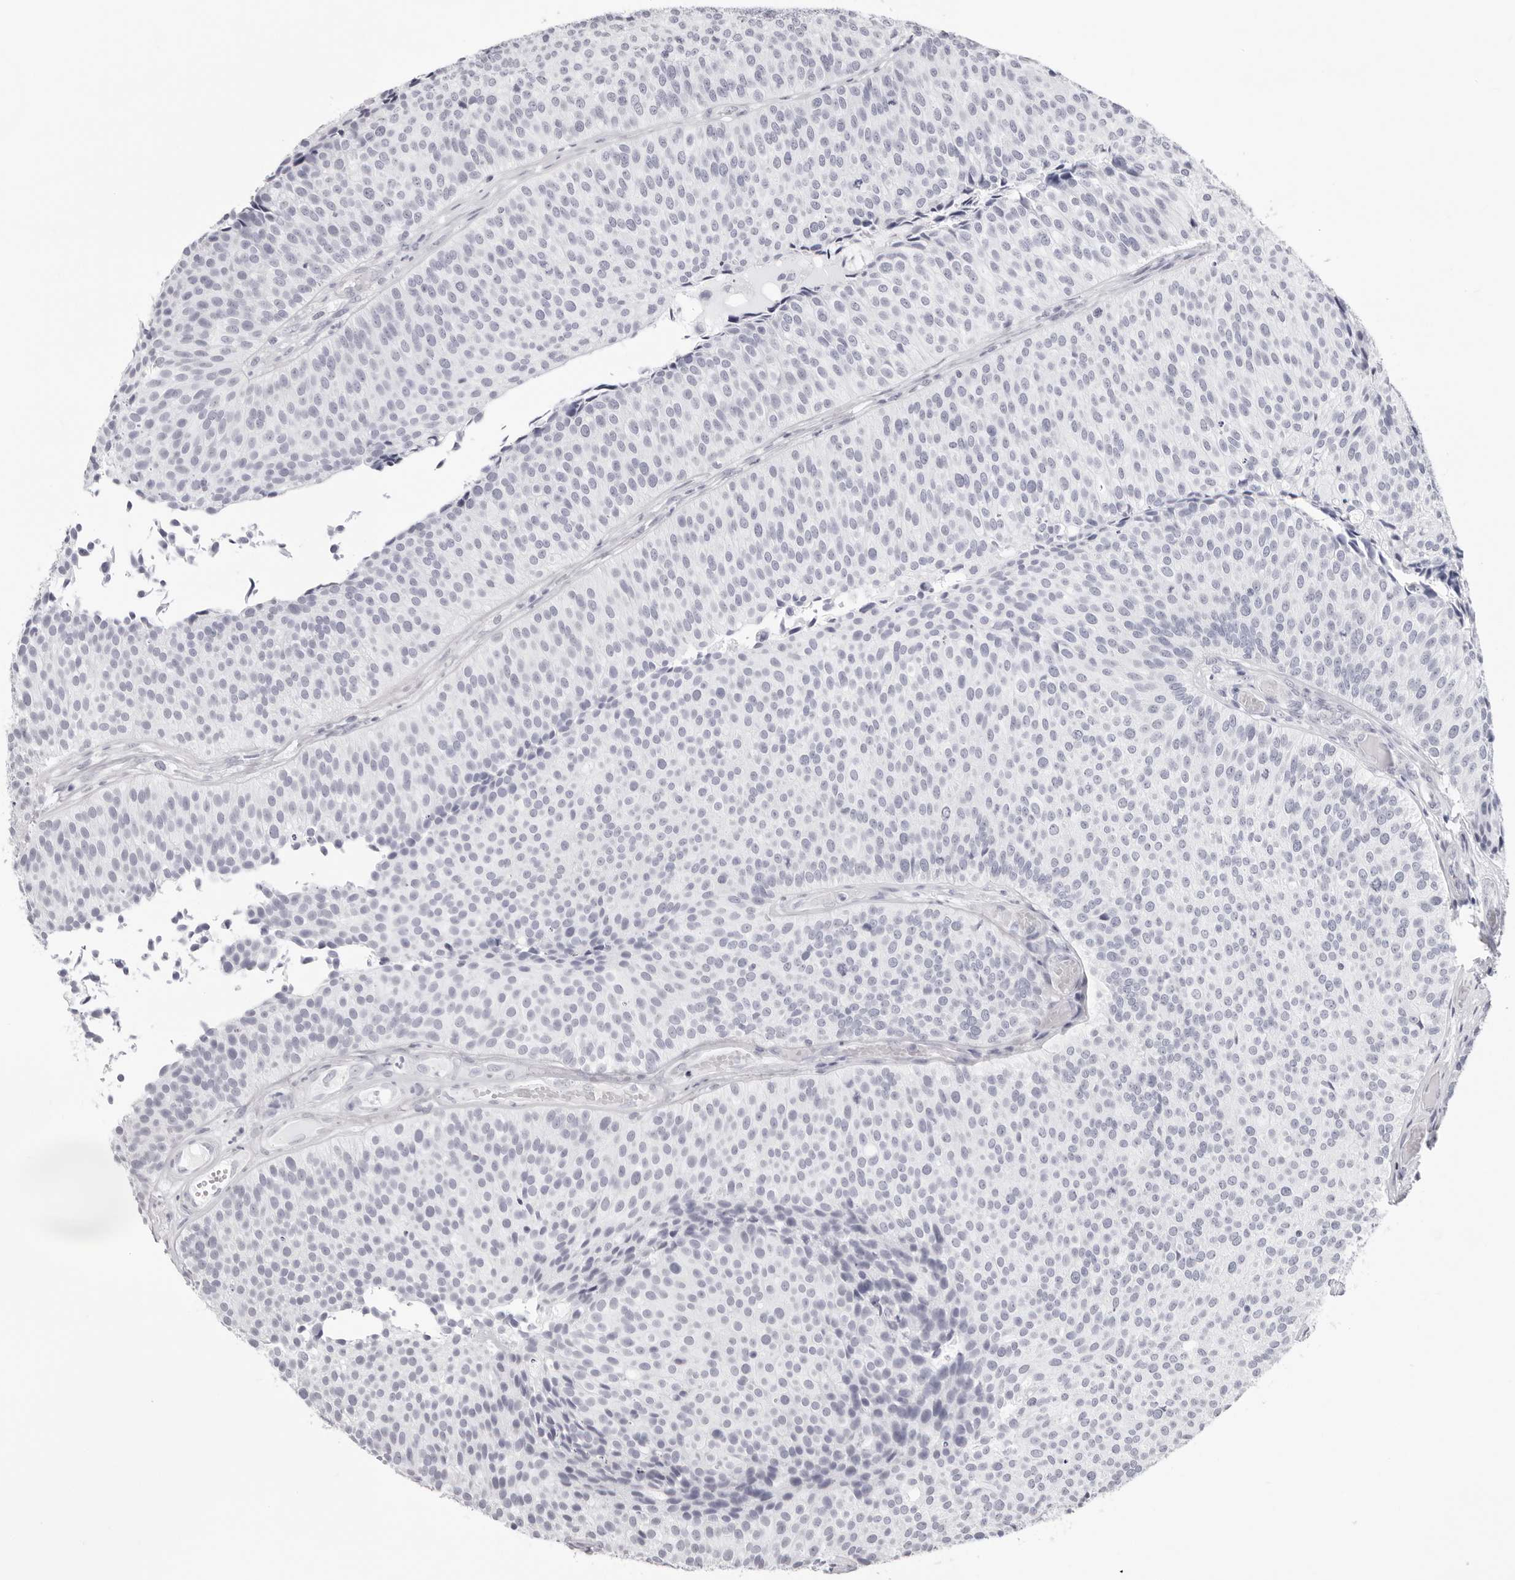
{"staining": {"intensity": "negative", "quantity": "none", "location": "none"}, "tissue": "urothelial cancer", "cell_type": "Tumor cells", "image_type": "cancer", "snomed": [{"axis": "morphology", "description": "Urothelial carcinoma, Low grade"}, {"axis": "topography", "description": "Urinary bladder"}], "caption": "Urothelial carcinoma (low-grade) stained for a protein using immunohistochemistry demonstrates no expression tumor cells.", "gene": "INSL3", "patient": {"sex": "male", "age": 86}}